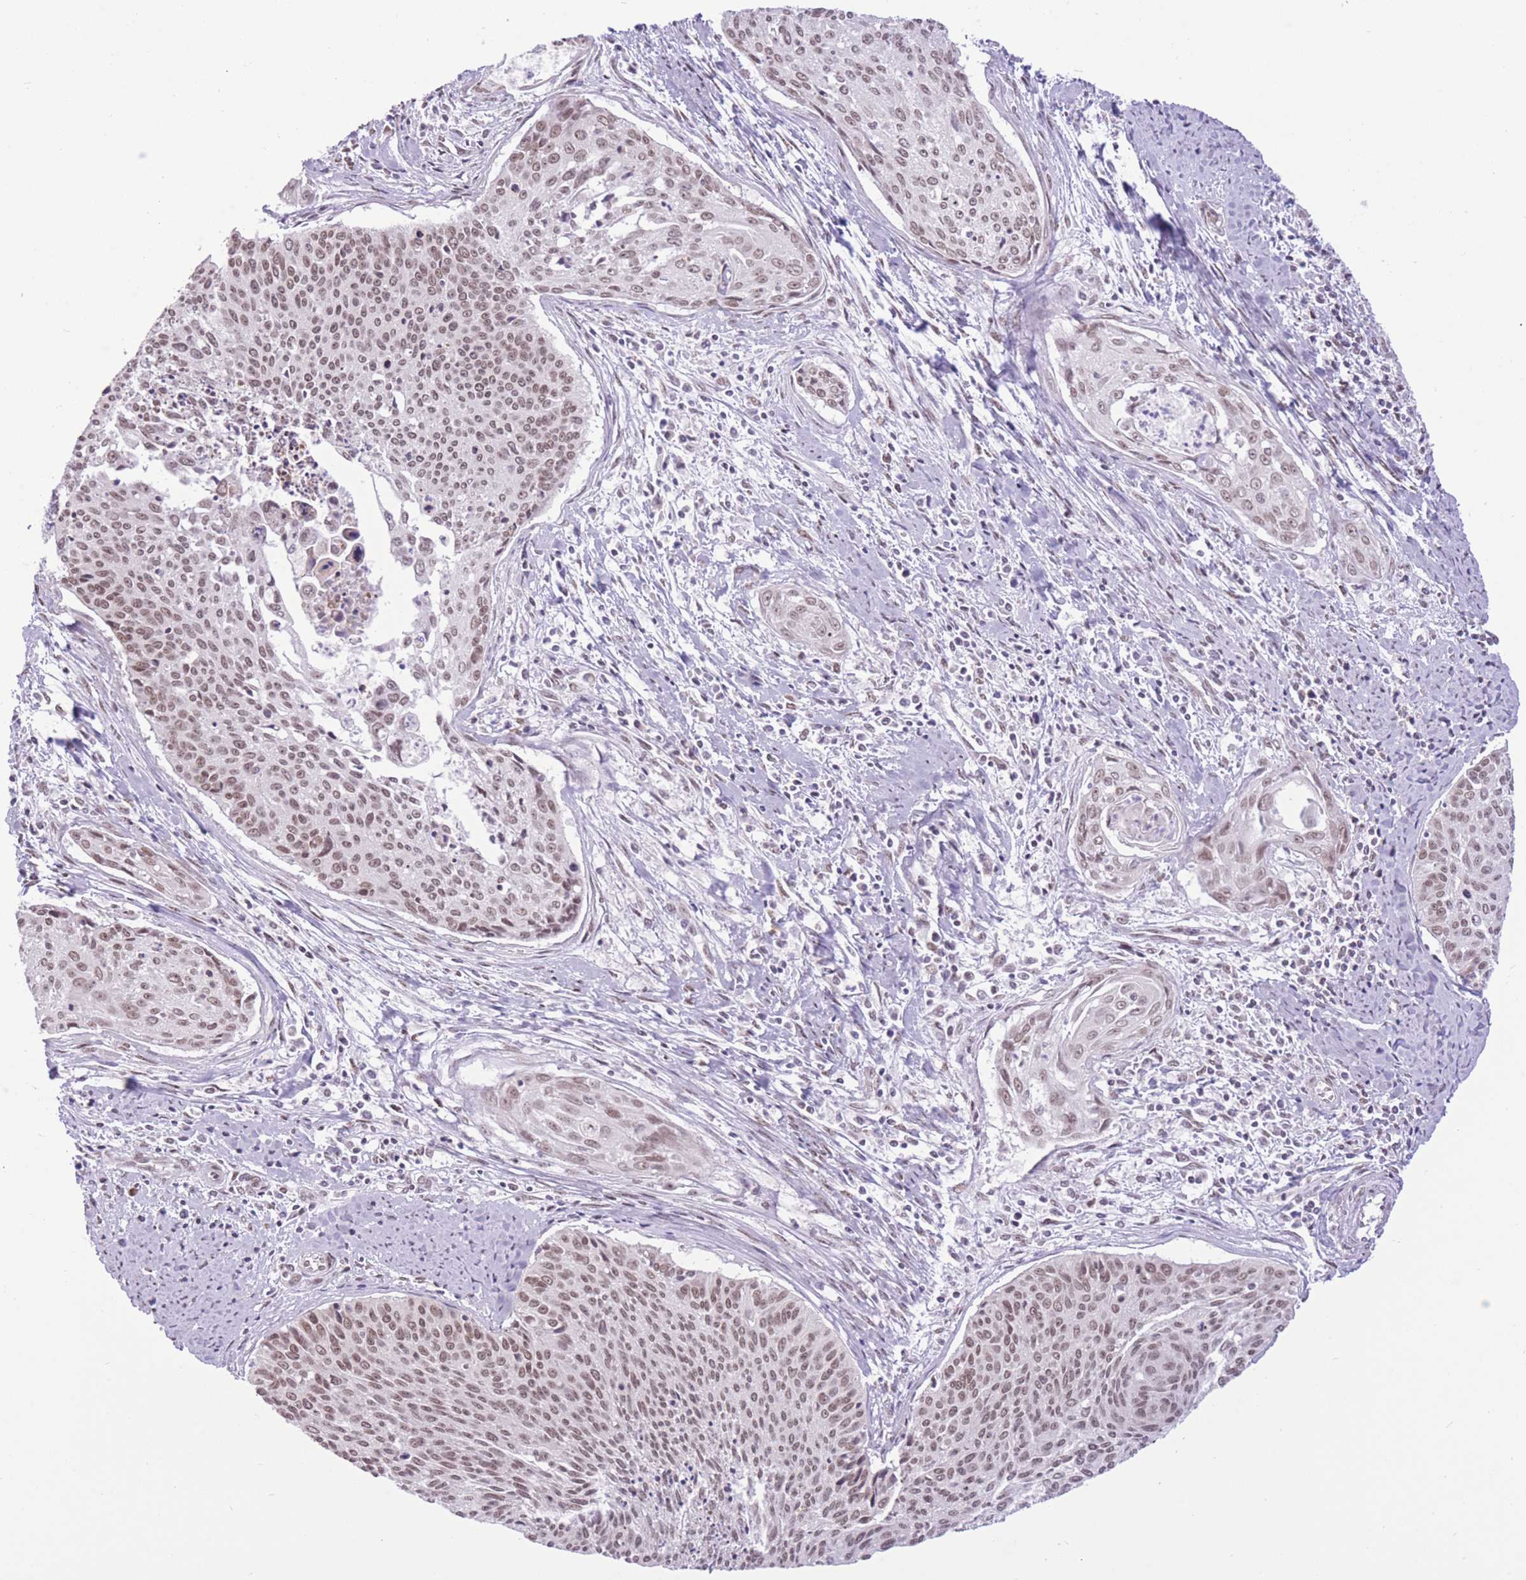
{"staining": {"intensity": "moderate", "quantity": ">75%", "location": "nuclear"}, "tissue": "cervical cancer", "cell_type": "Tumor cells", "image_type": "cancer", "snomed": [{"axis": "morphology", "description": "Squamous cell carcinoma, NOS"}, {"axis": "topography", "description": "Cervix"}], "caption": "A photomicrograph of human squamous cell carcinoma (cervical) stained for a protein demonstrates moderate nuclear brown staining in tumor cells. (IHC, brightfield microscopy, high magnification).", "gene": "ZBED5", "patient": {"sex": "female", "age": 55}}